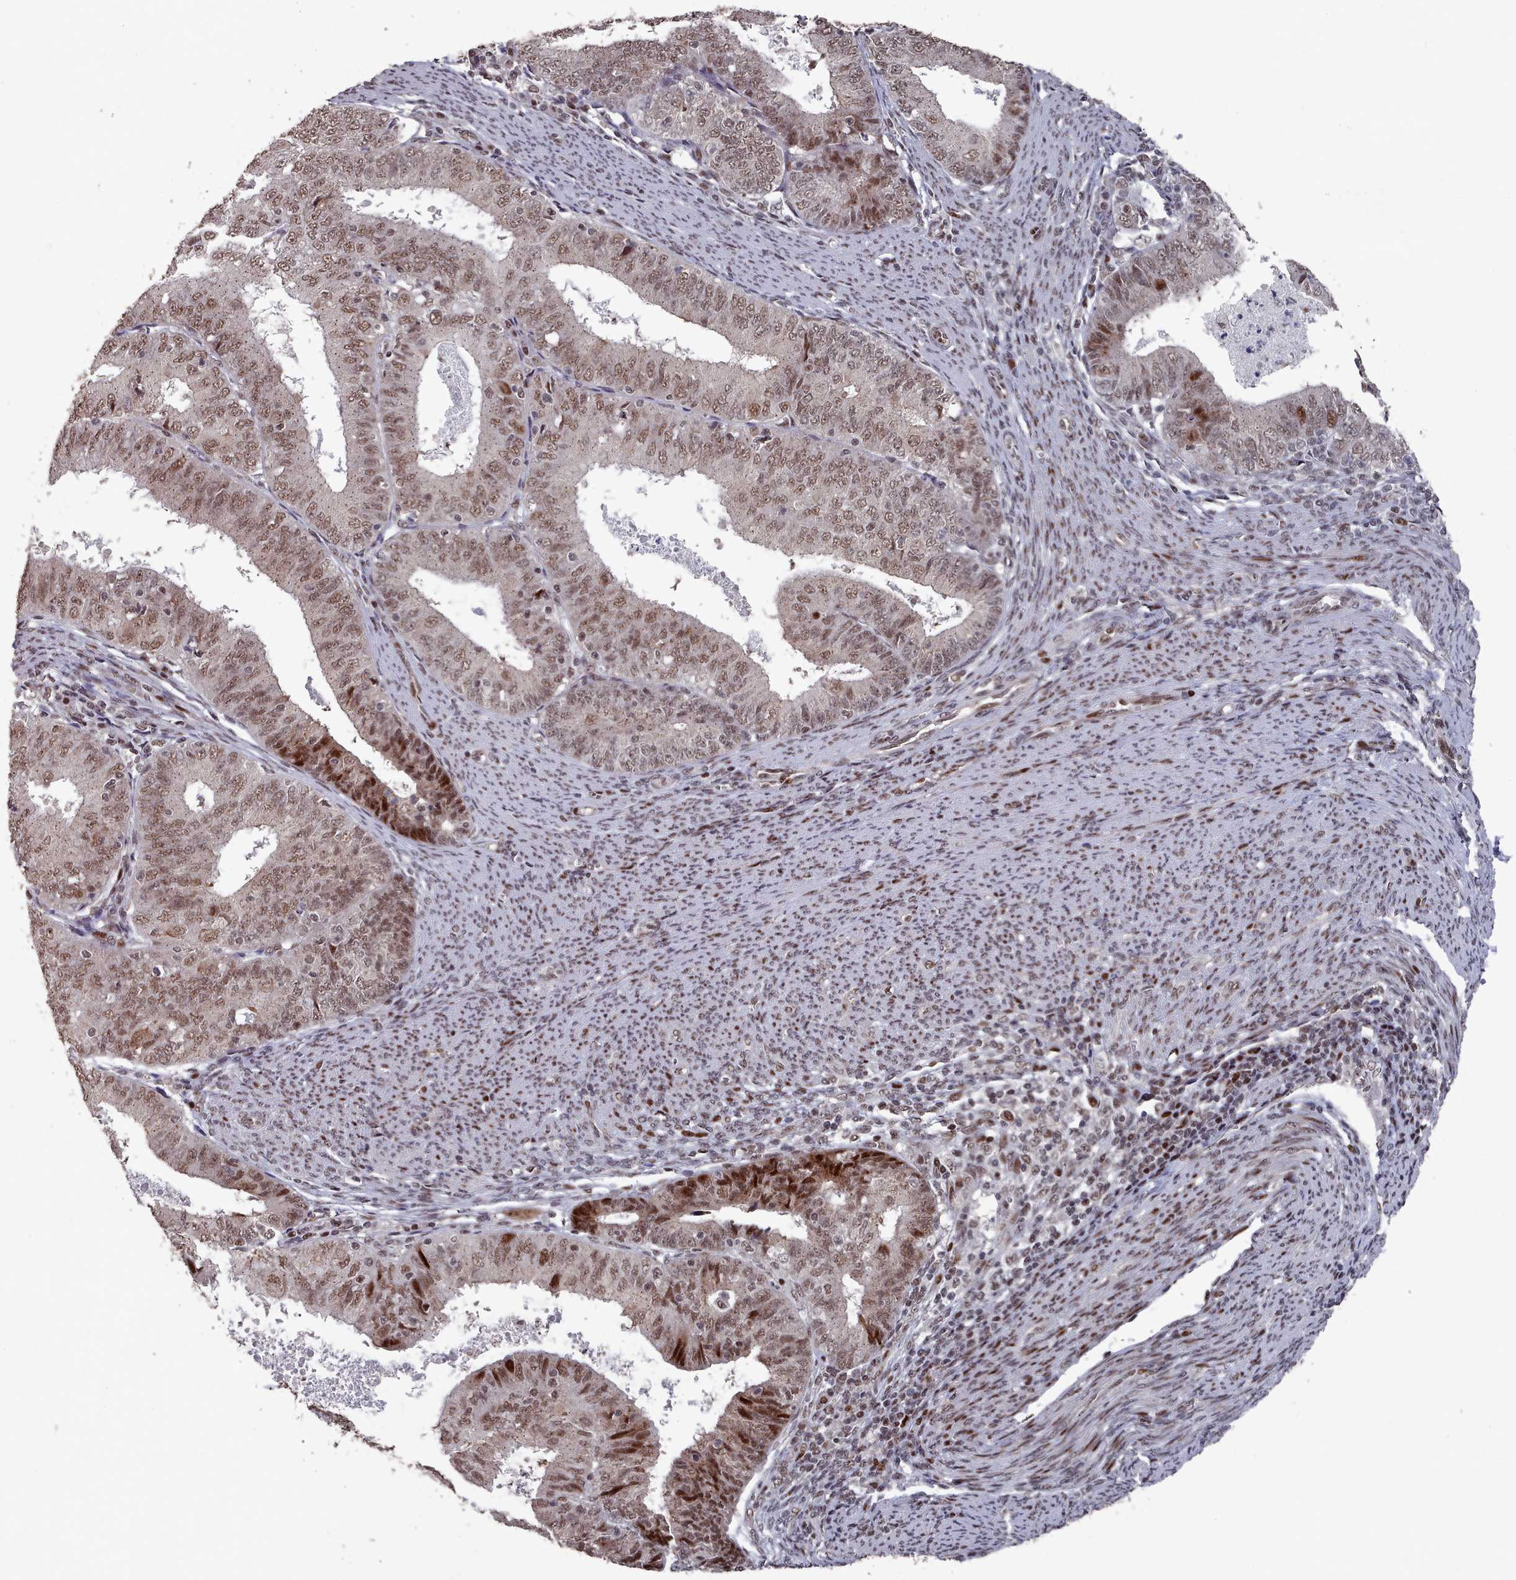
{"staining": {"intensity": "moderate", "quantity": "25%-75%", "location": "nuclear"}, "tissue": "endometrial cancer", "cell_type": "Tumor cells", "image_type": "cancer", "snomed": [{"axis": "morphology", "description": "Adenocarcinoma, NOS"}, {"axis": "topography", "description": "Endometrium"}], "caption": "Endometrial adenocarcinoma stained with DAB immunohistochemistry reveals medium levels of moderate nuclear expression in about 25%-75% of tumor cells.", "gene": "PNRC2", "patient": {"sex": "female", "age": 57}}